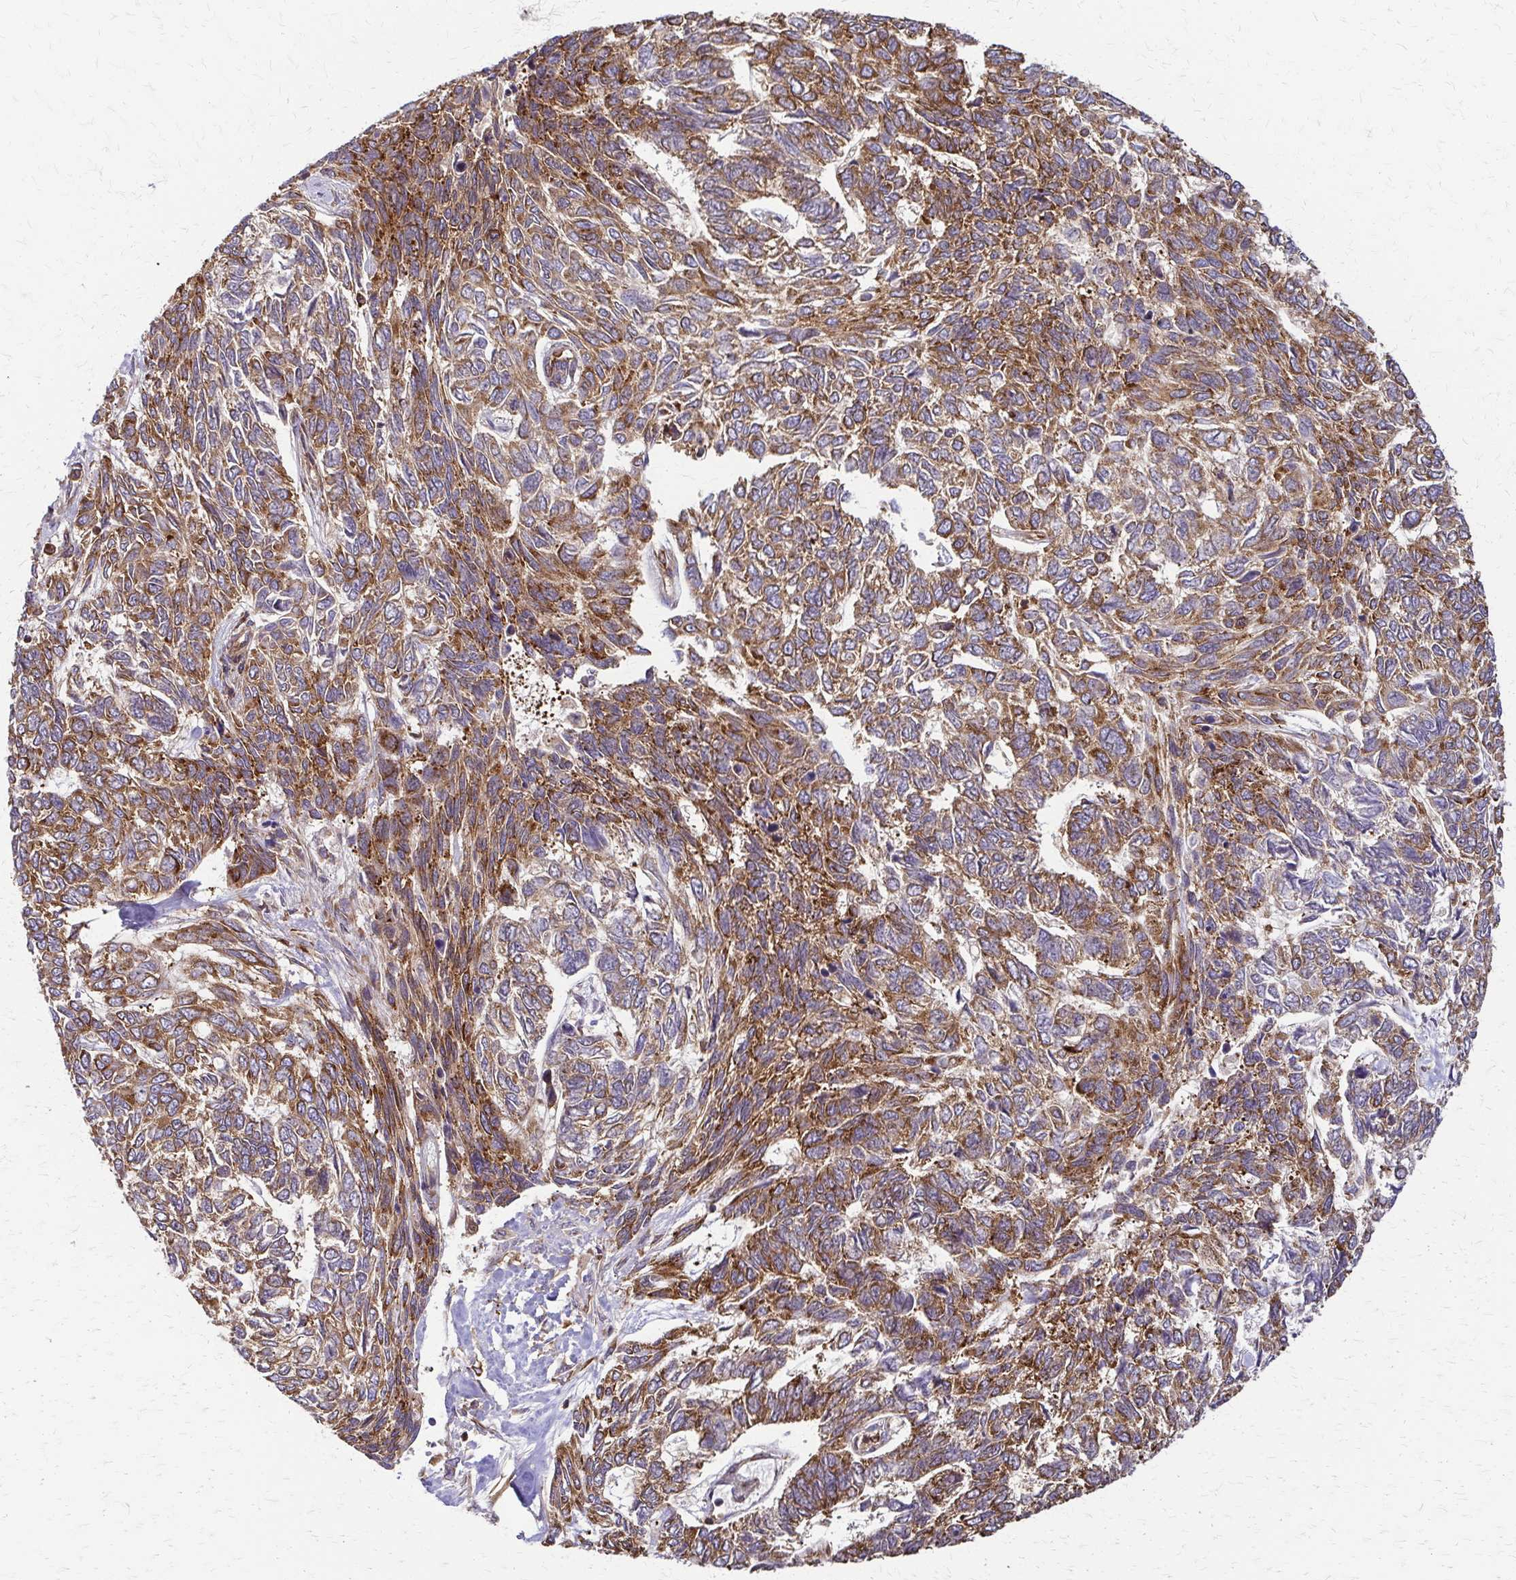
{"staining": {"intensity": "moderate", "quantity": ">75%", "location": "cytoplasmic/membranous"}, "tissue": "skin cancer", "cell_type": "Tumor cells", "image_type": "cancer", "snomed": [{"axis": "morphology", "description": "Basal cell carcinoma"}, {"axis": "topography", "description": "Skin"}], "caption": "The immunohistochemical stain highlights moderate cytoplasmic/membranous staining in tumor cells of skin basal cell carcinoma tissue.", "gene": "WASF2", "patient": {"sex": "female", "age": 65}}